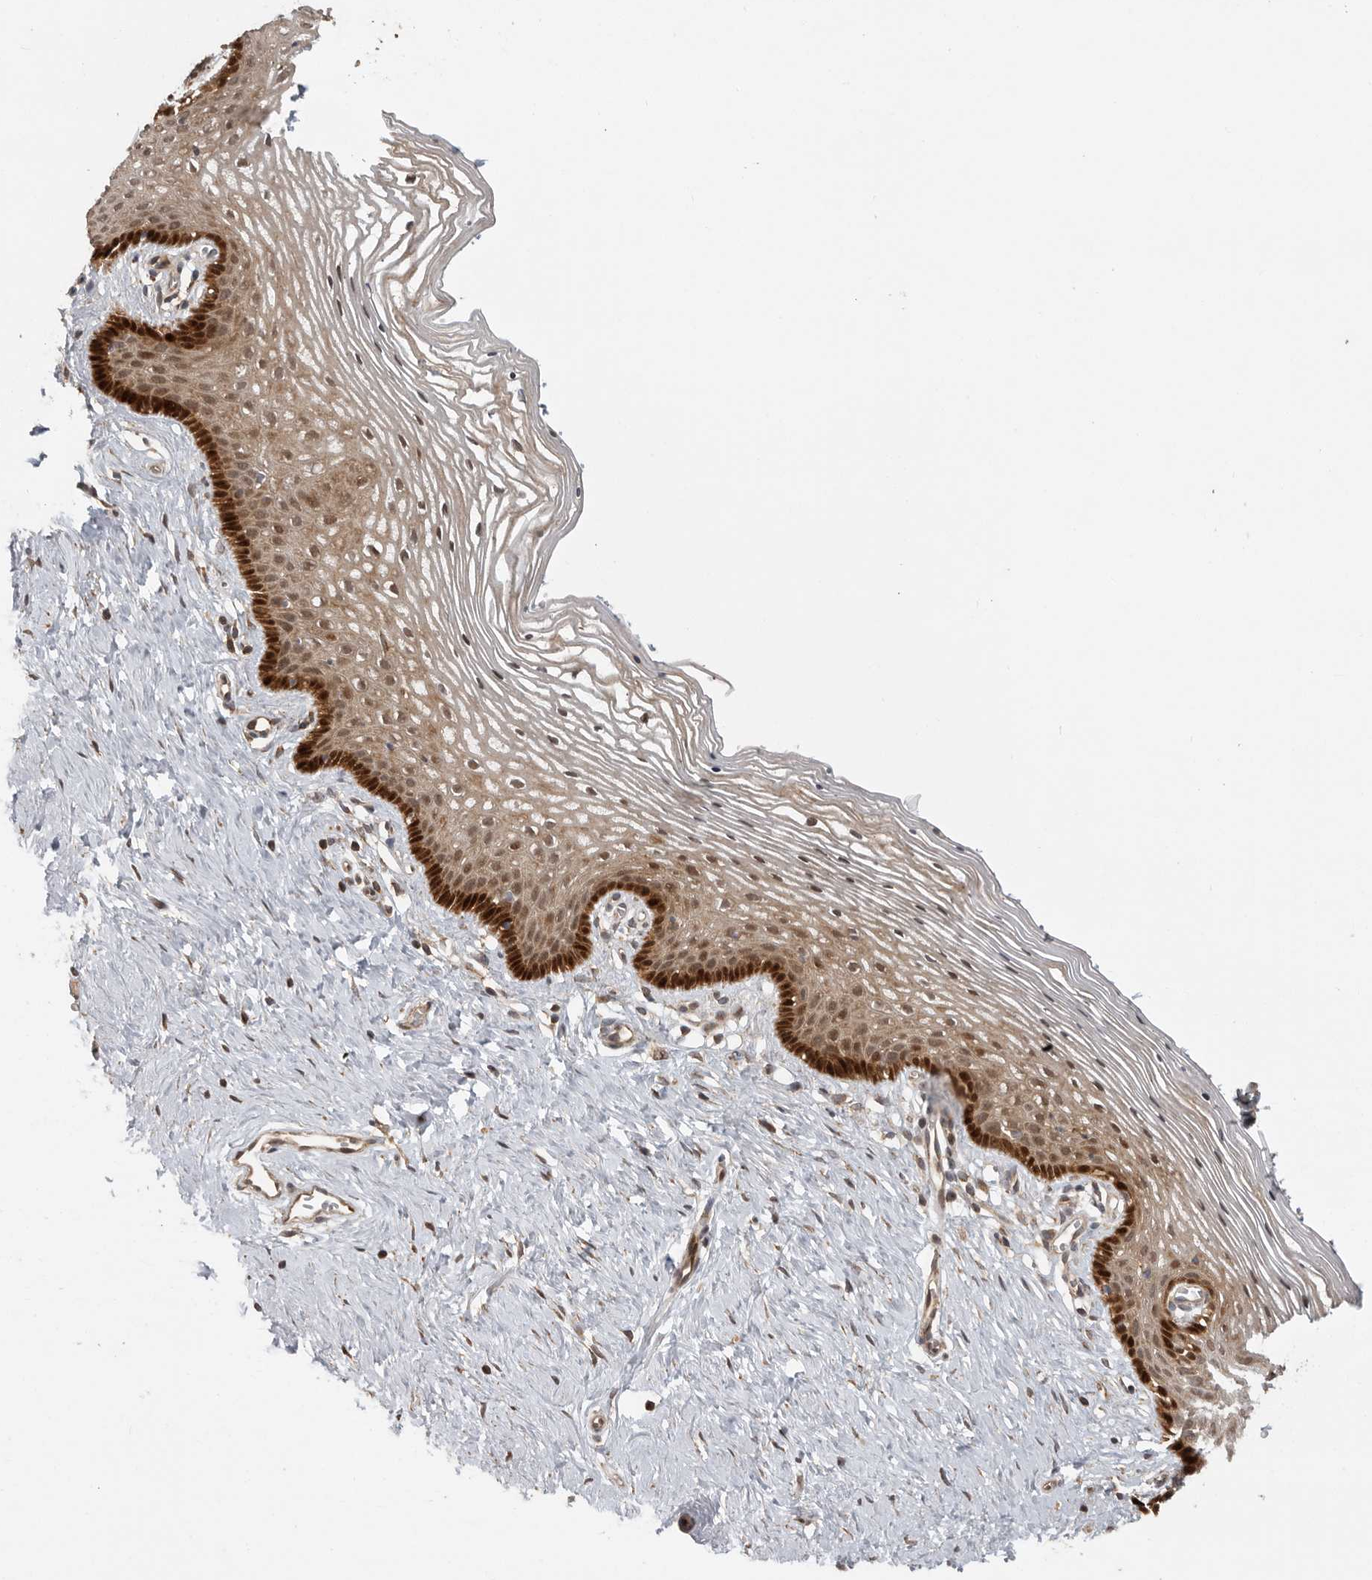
{"staining": {"intensity": "strong", "quantity": "25%-75%", "location": "cytoplasmic/membranous,nuclear"}, "tissue": "vagina", "cell_type": "Squamous epithelial cells", "image_type": "normal", "snomed": [{"axis": "morphology", "description": "Normal tissue, NOS"}, {"axis": "topography", "description": "Vagina"}], "caption": "This is an image of IHC staining of benign vagina, which shows strong expression in the cytoplasmic/membranous,nuclear of squamous epithelial cells.", "gene": "SWT1", "patient": {"sex": "female", "age": 32}}